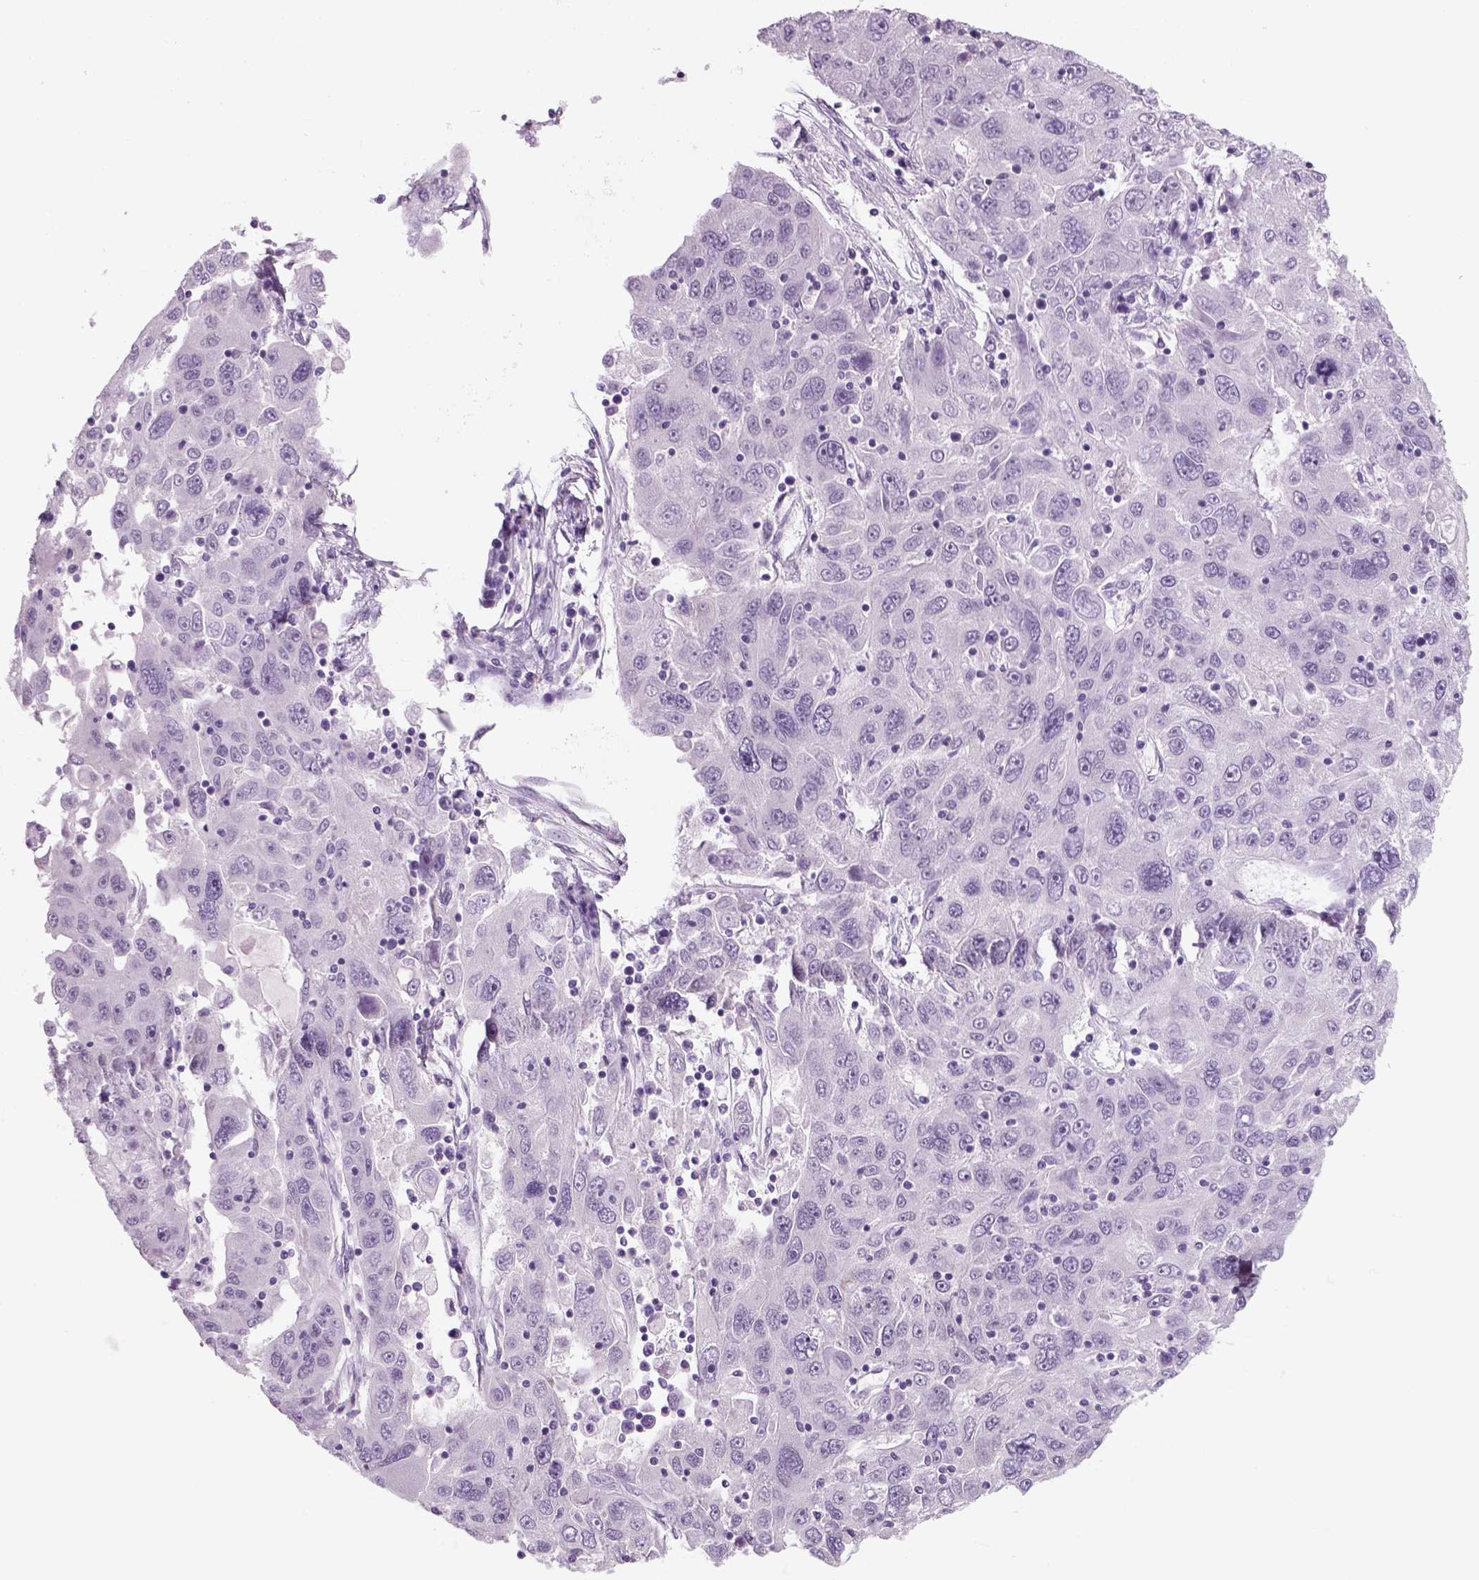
{"staining": {"intensity": "negative", "quantity": "none", "location": "none"}, "tissue": "stomach cancer", "cell_type": "Tumor cells", "image_type": "cancer", "snomed": [{"axis": "morphology", "description": "Adenocarcinoma, NOS"}, {"axis": "topography", "description": "Stomach"}], "caption": "Tumor cells are negative for brown protein staining in adenocarcinoma (stomach).", "gene": "ZNF865", "patient": {"sex": "male", "age": 56}}